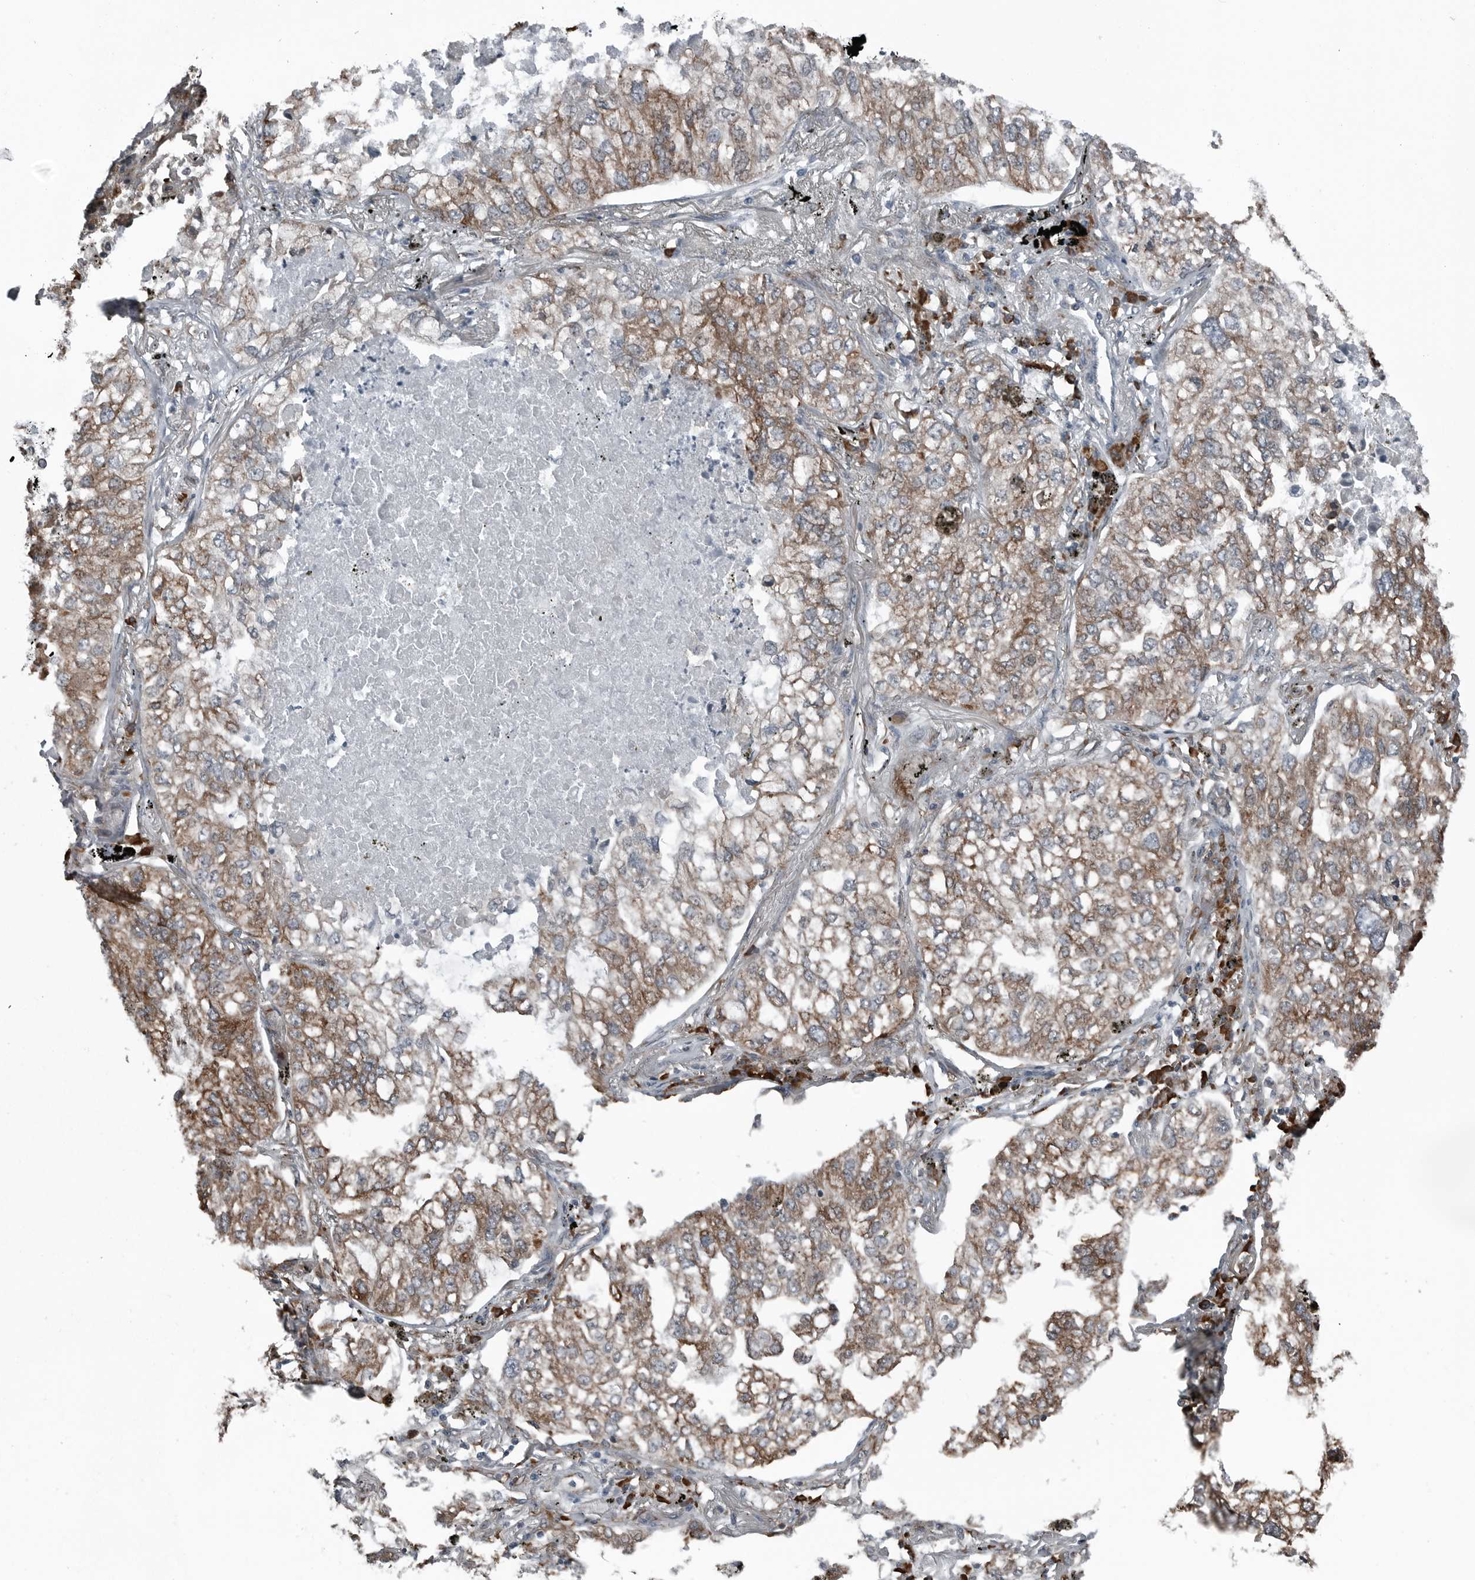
{"staining": {"intensity": "moderate", "quantity": ">75%", "location": "cytoplasmic/membranous"}, "tissue": "lung cancer", "cell_type": "Tumor cells", "image_type": "cancer", "snomed": [{"axis": "morphology", "description": "Adenocarcinoma, NOS"}, {"axis": "topography", "description": "Lung"}], "caption": "Adenocarcinoma (lung) stained for a protein demonstrates moderate cytoplasmic/membranous positivity in tumor cells. (Stains: DAB in brown, nuclei in blue, Microscopy: brightfield microscopy at high magnification).", "gene": "CEP85", "patient": {"sex": "male", "age": 65}}